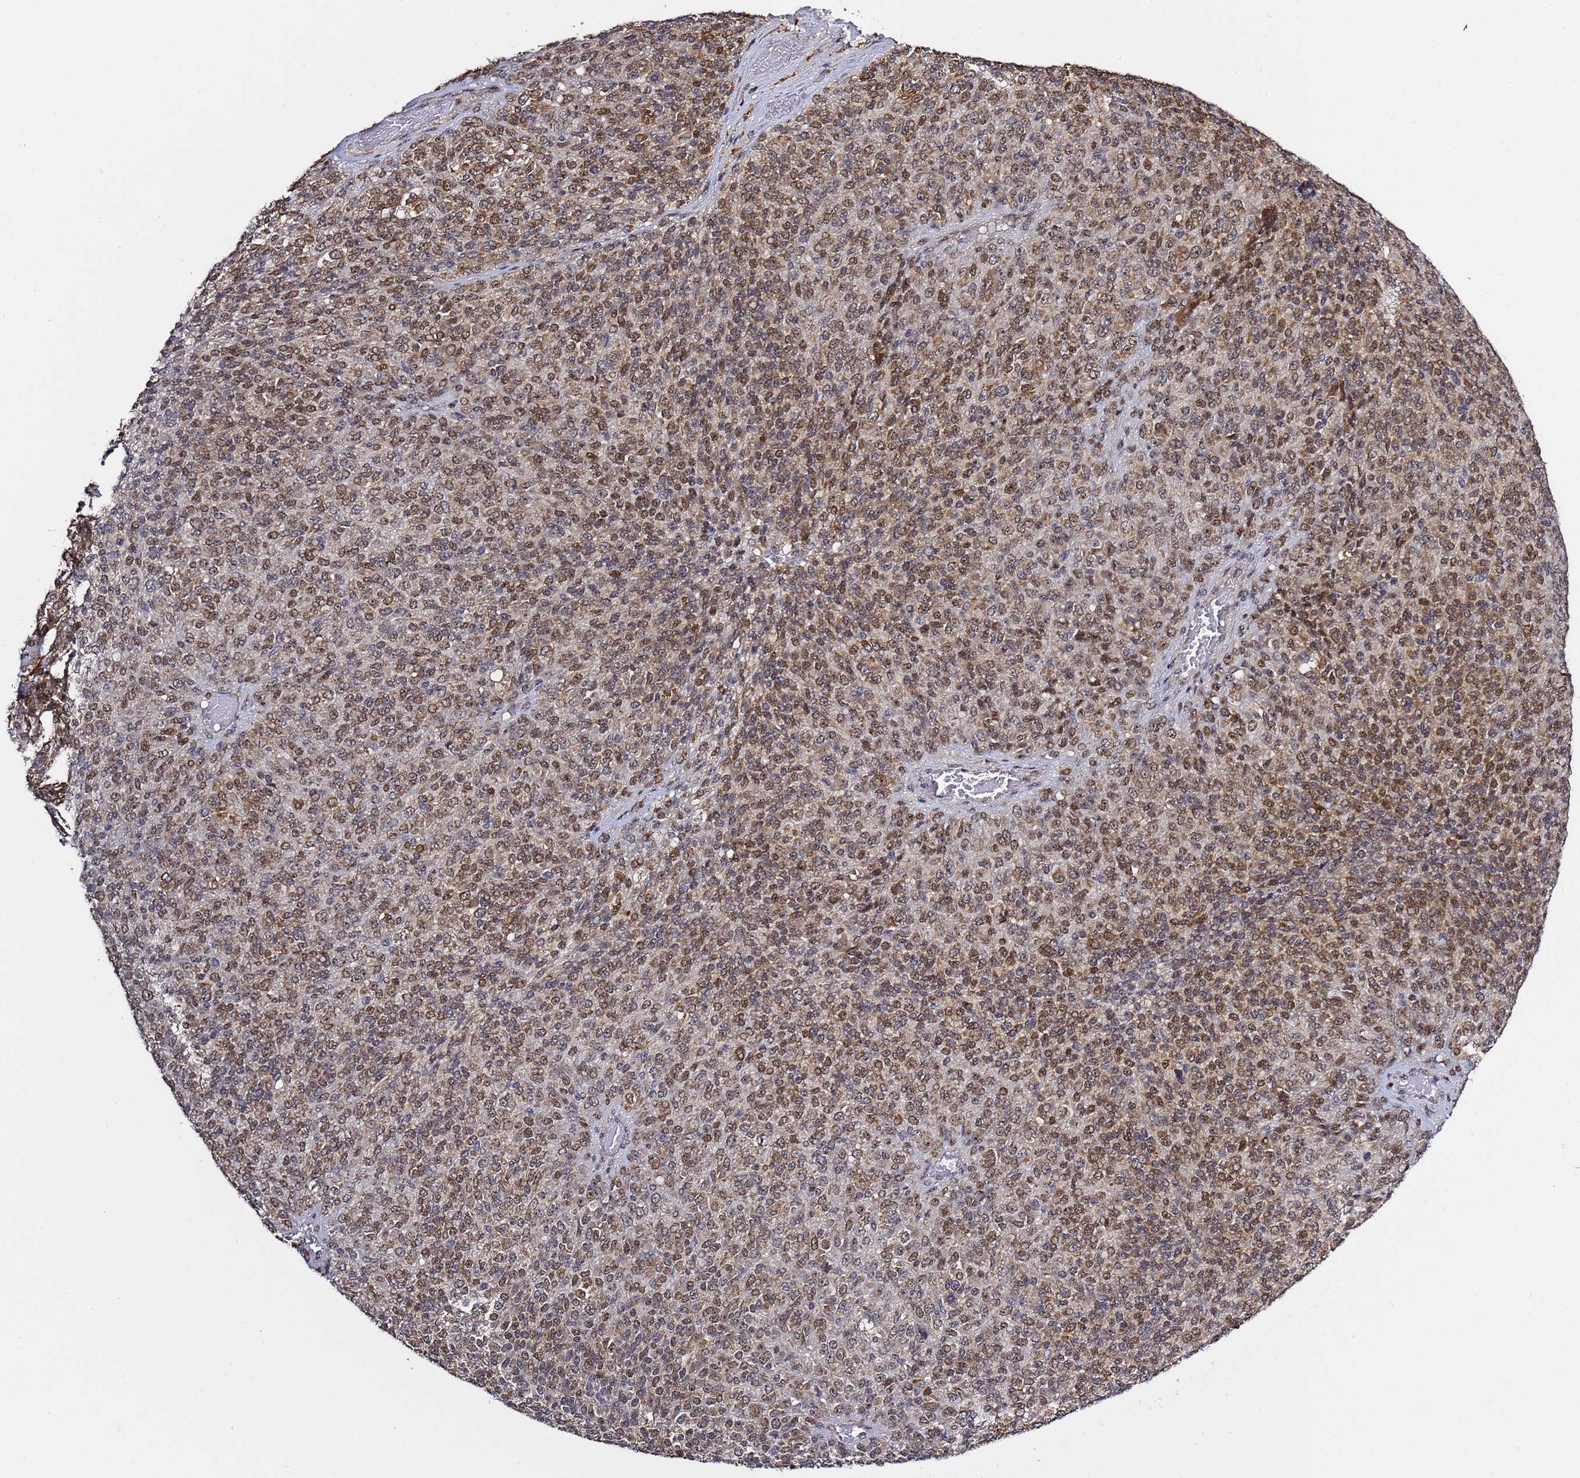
{"staining": {"intensity": "moderate", "quantity": ">75%", "location": "cytoplasmic/membranous,nuclear"}, "tissue": "melanoma", "cell_type": "Tumor cells", "image_type": "cancer", "snomed": [{"axis": "morphology", "description": "Malignant melanoma, Metastatic site"}, {"axis": "topography", "description": "Brain"}], "caption": "Tumor cells display medium levels of moderate cytoplasmic/membranous and nuclear positivity in about >75% of cells in human malignant melanoma (metastatic site). (DAB (3,3'-diaminobenzidine) = brown stain, brightfield microscopy at high magnification).", "gene": "RCOR2", "patient": {"sex": "female", "age": 56}}